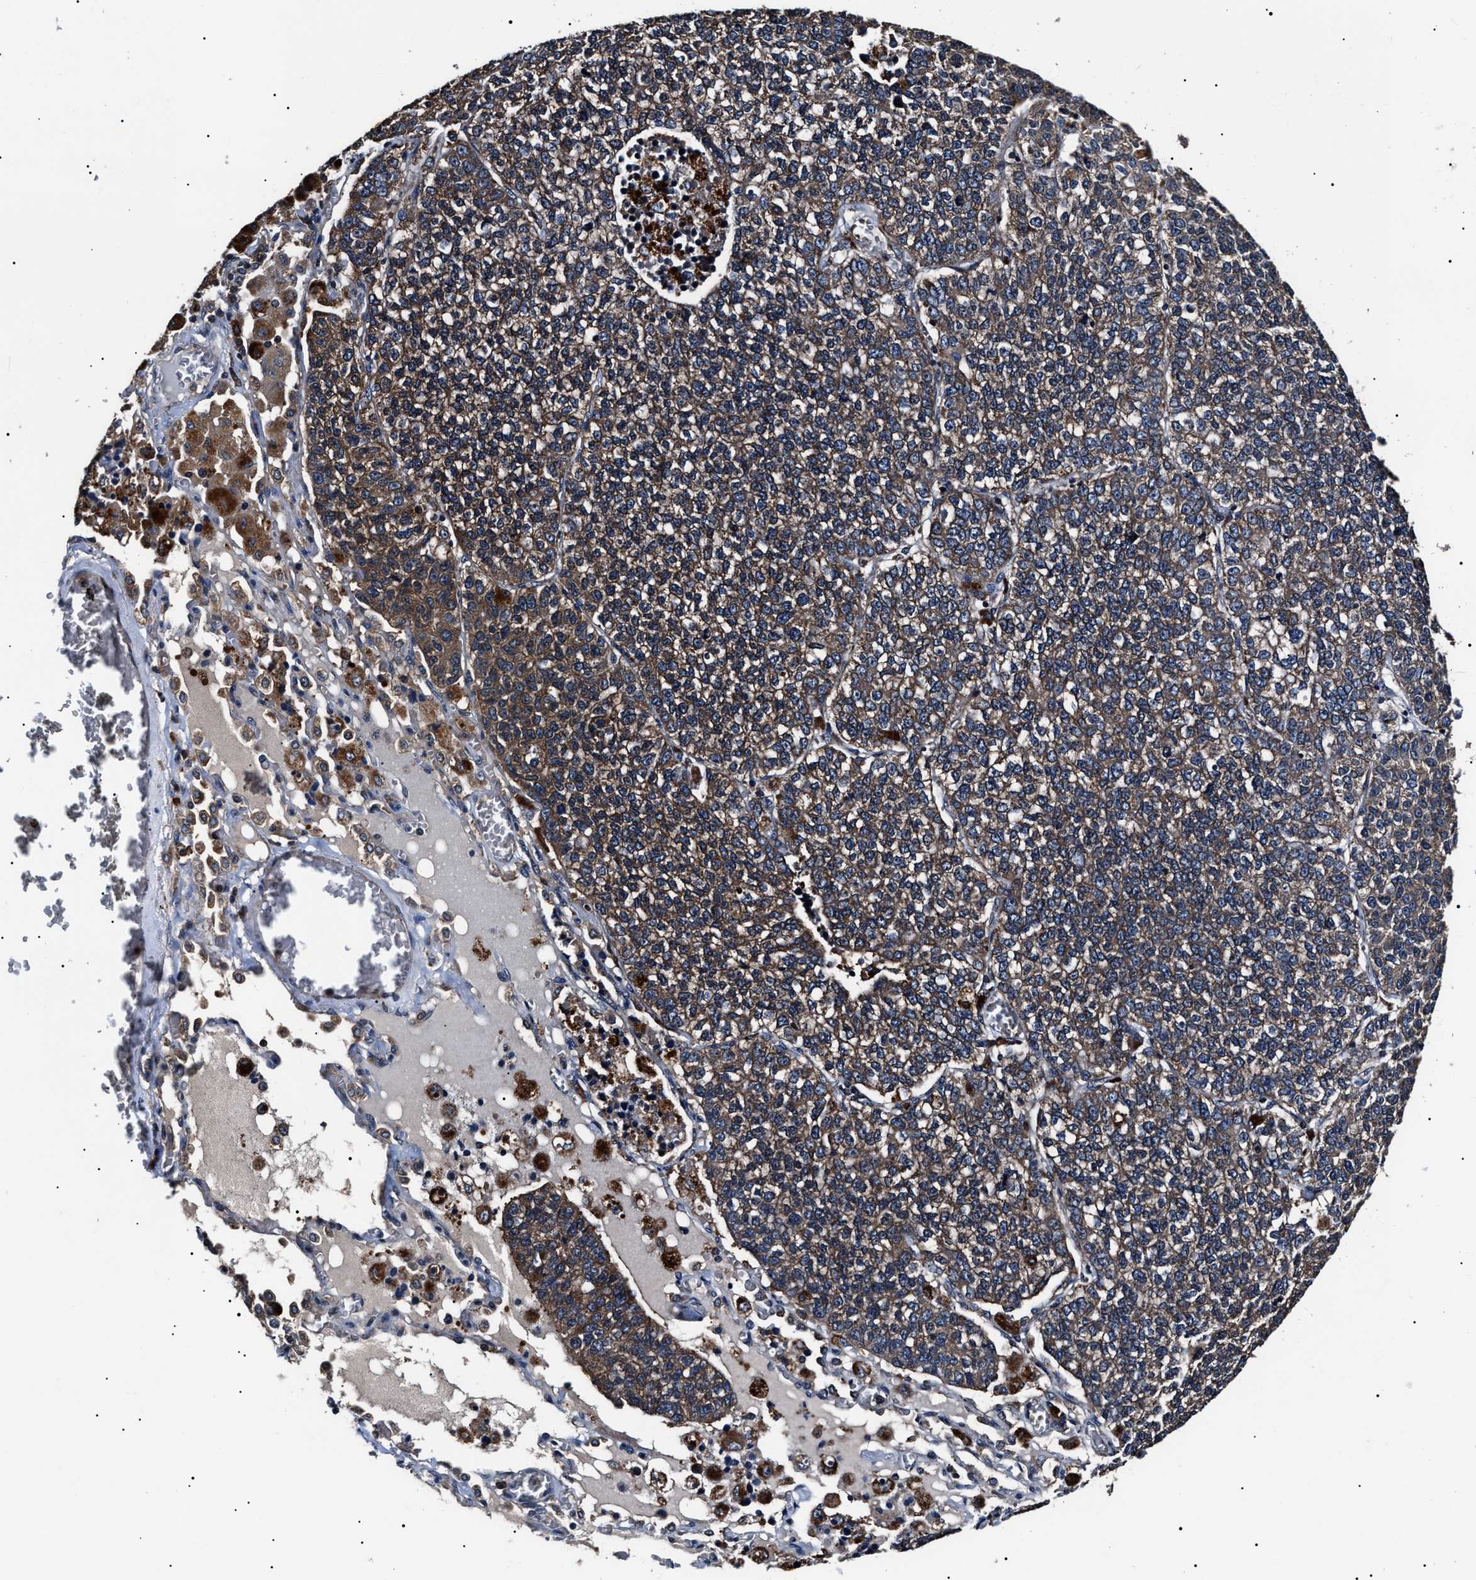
{"staining": {"intensity": "moderate", "quantity": ">75%", "location": "cytoplasmic/membranous"}, "tissue": "lung cancer", "cell_type": "Tumor cells", "image_type": "cancer", "snomed": [{"axis": "morphology", "description": "Adenocarcinoma, NOS"}, {"axis": "topography", "description": "Lung"}], "caption": "Human adenocarcinoma (lung) stained for a protein (brown) exhibits moderate cytoplasmic/membranous positive expression in about >75% of tumor cells.", "gene": "CCT8", "patient": {"sex": "male", "age": 49}}